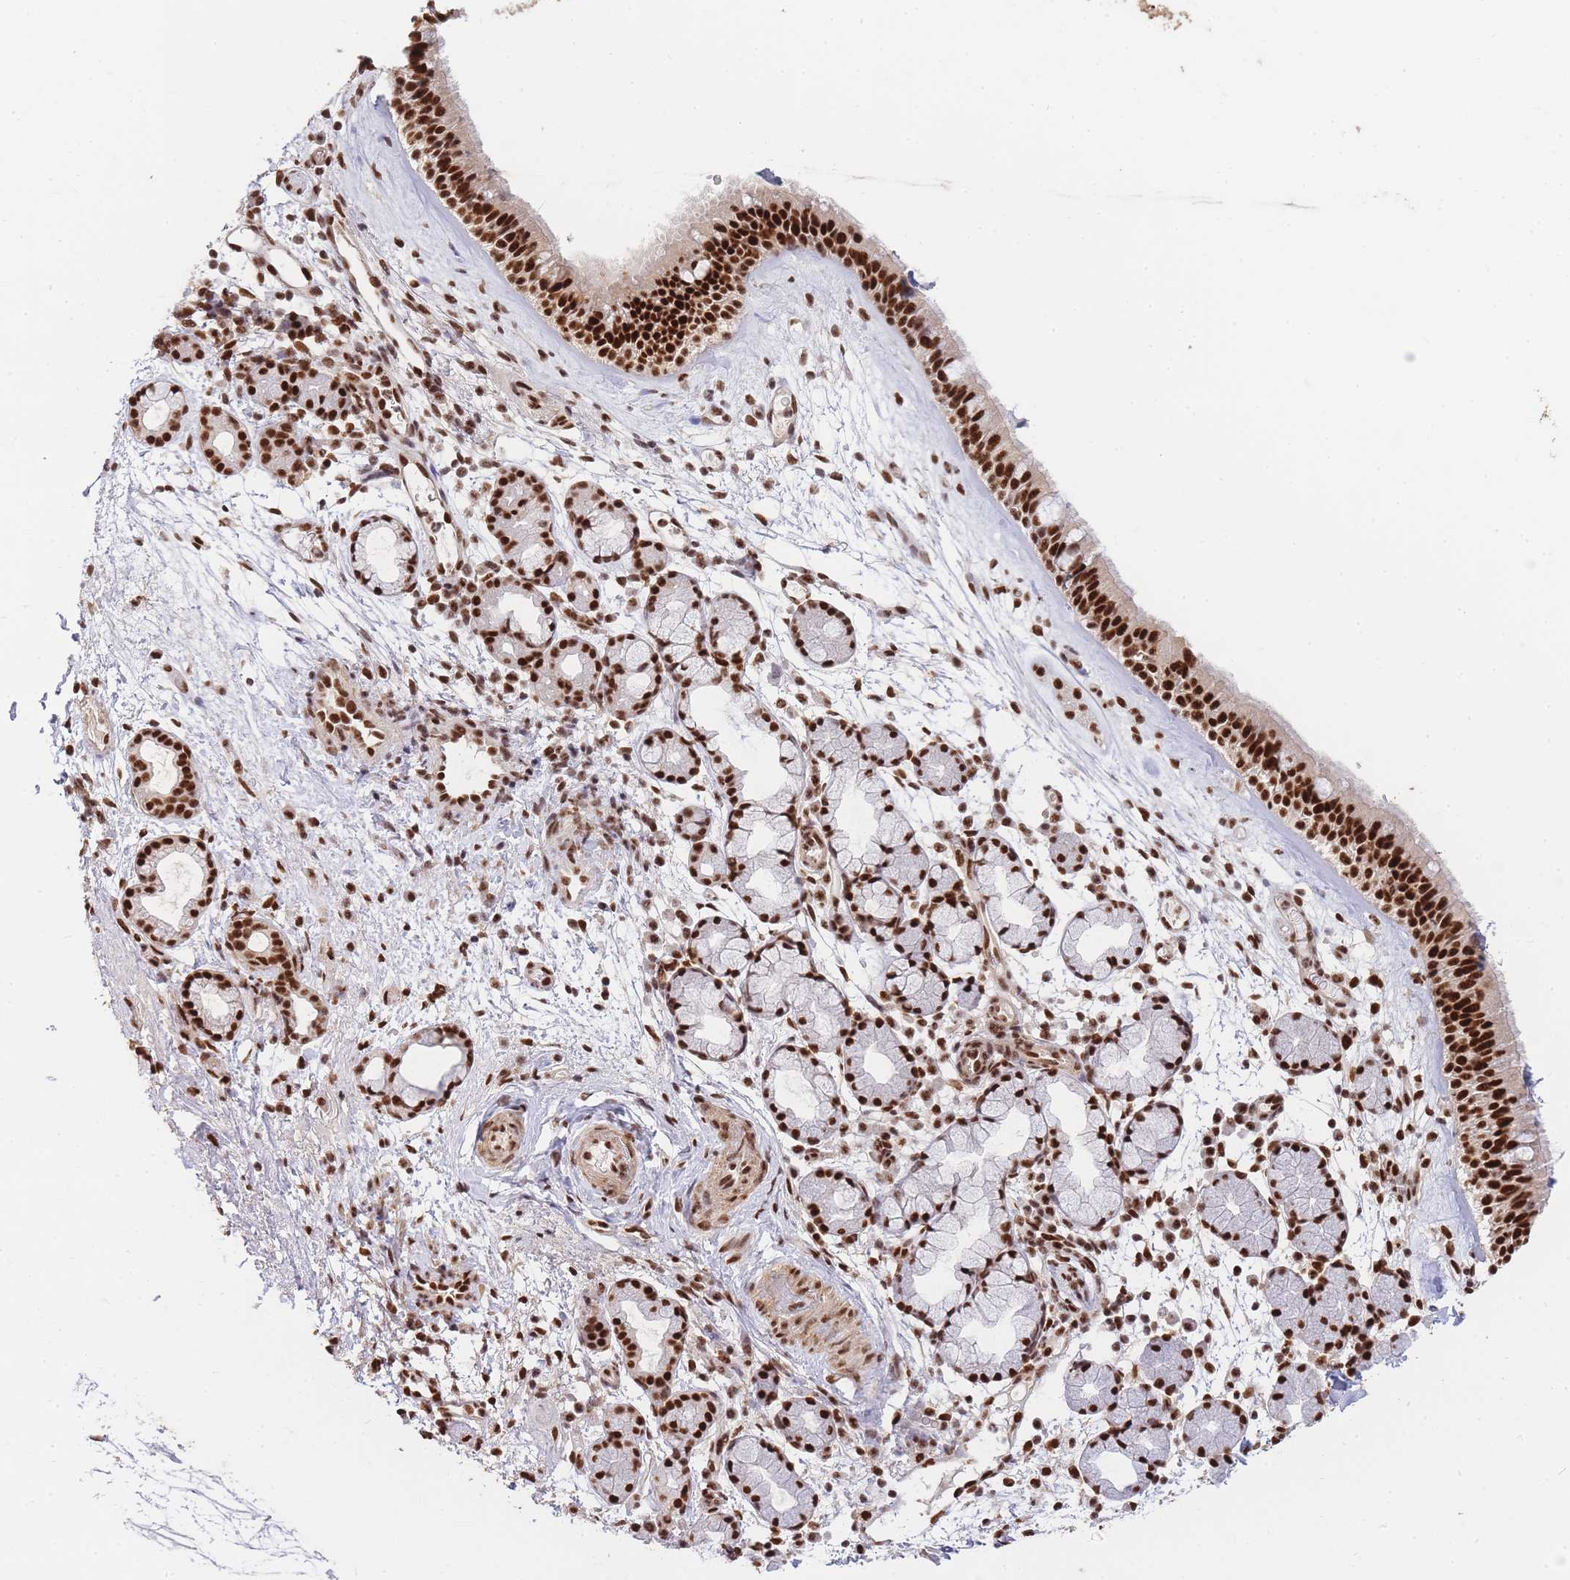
{"staining": {"intensity": "strong", "quantity": ">75%", "location": "nuclear"}, "tissue": "nasopharynx", "cell_type": "Respiratory epithelial cells", "image_type": "normal", "snomed": [{"axis": "morphology", "description": "Normal tissue, NOS"}, {"axis": "topography", "description": "Nasopharynx"}], "caption": "IHC of benign nasopharynx reveals high levels of strong nuclear expression in approximately >75% of respiratory epithelial cells.", "gene": "PRKDC", "patient": {"sex": "male", "age": 64}}